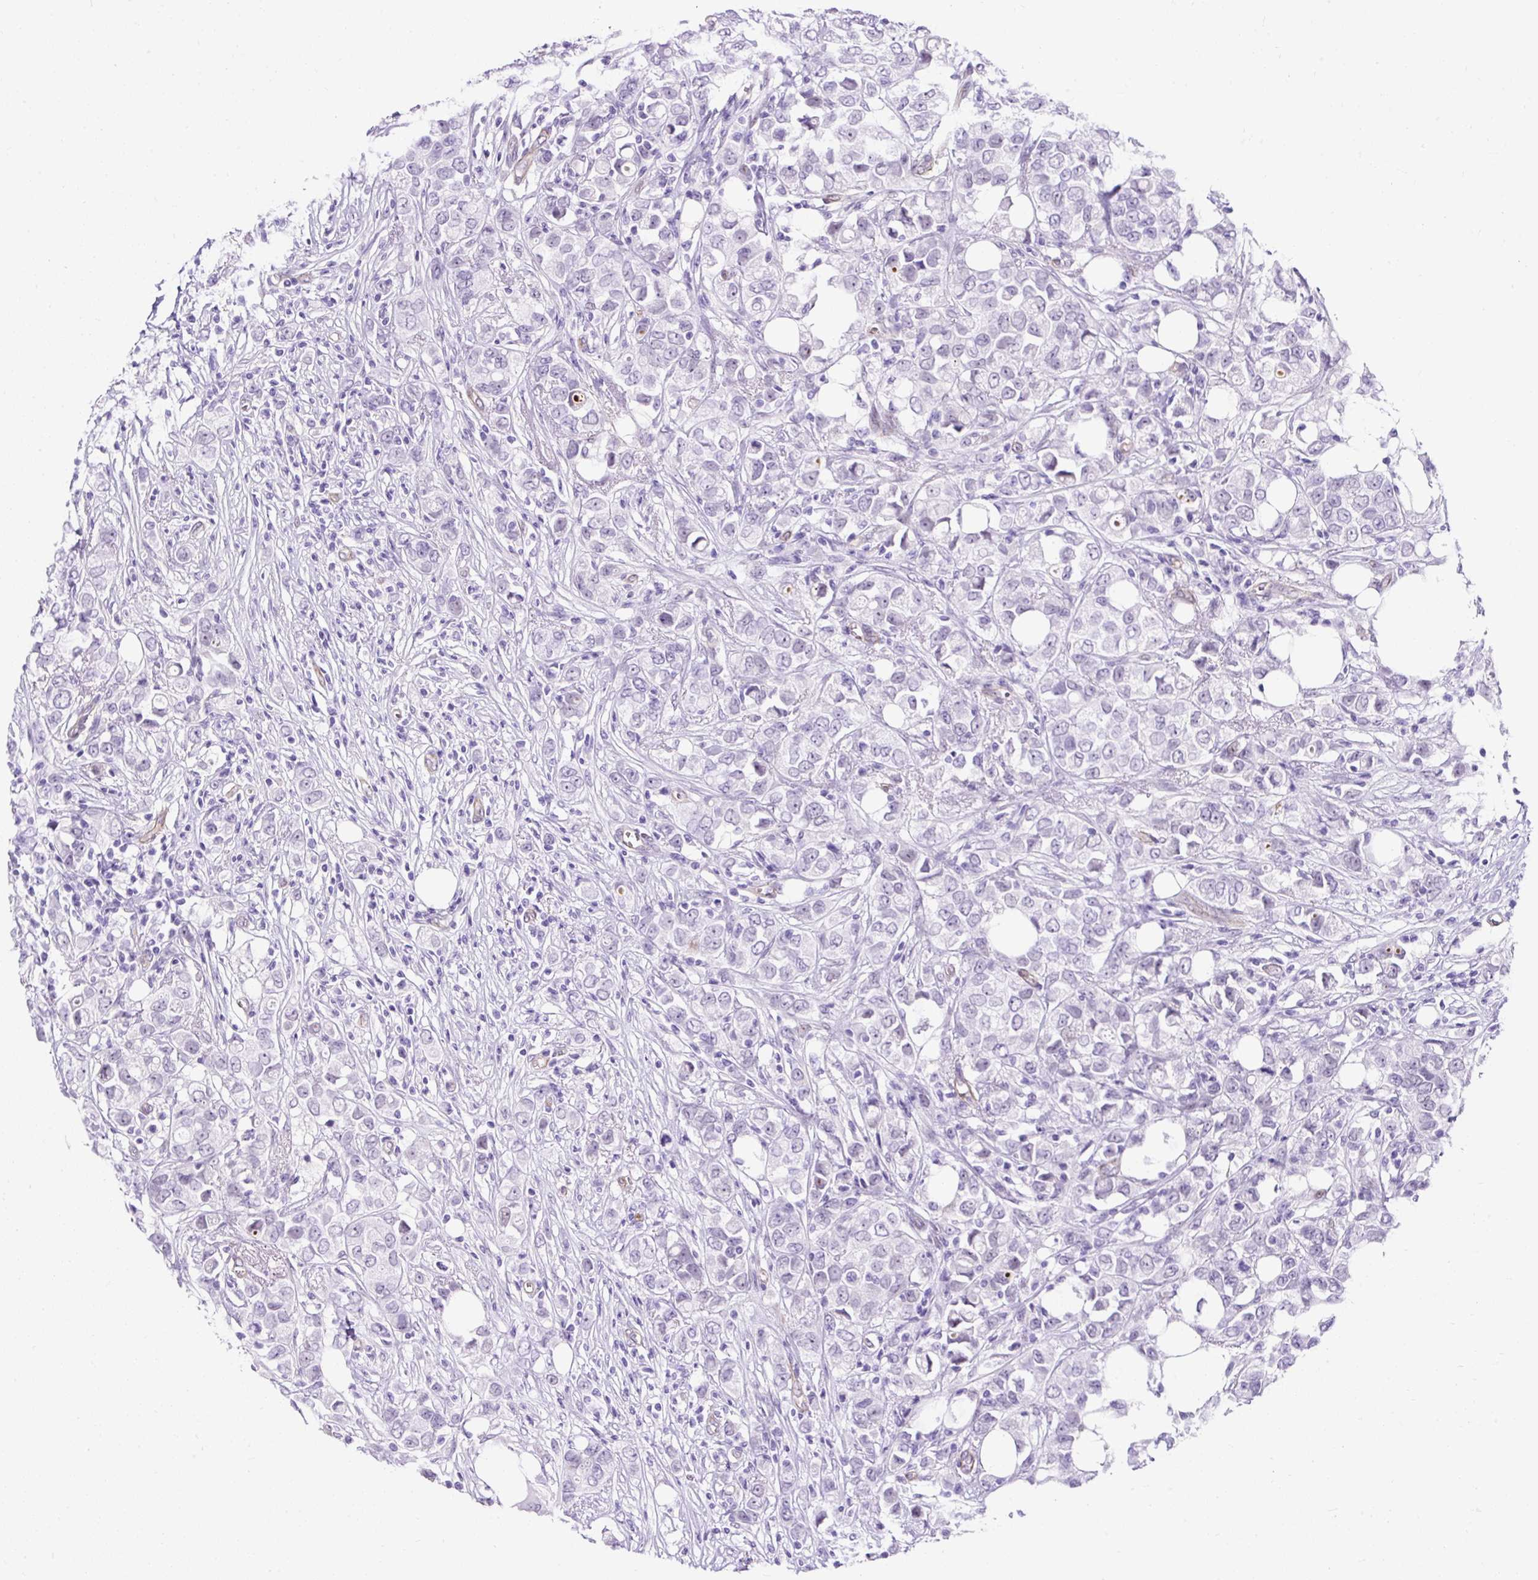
{"staining": {"intensity": "negative", "quantity": "none", "location": "none"}, "tissue": "breast cancer", "cell_type": "Tumor cells", "image_type": "cancer", "snomed": [{"axis": "morphology", "description": "Lobular carcinoma"}, {"axis": "topography", "description": "Breast"}], "caption": "Immunohistochemical staining of lobular carcinoma (breast) shows no significant staining in tumor cells.", "gene": "KRT12", "patient": {"sex": "female", "age": 91}}